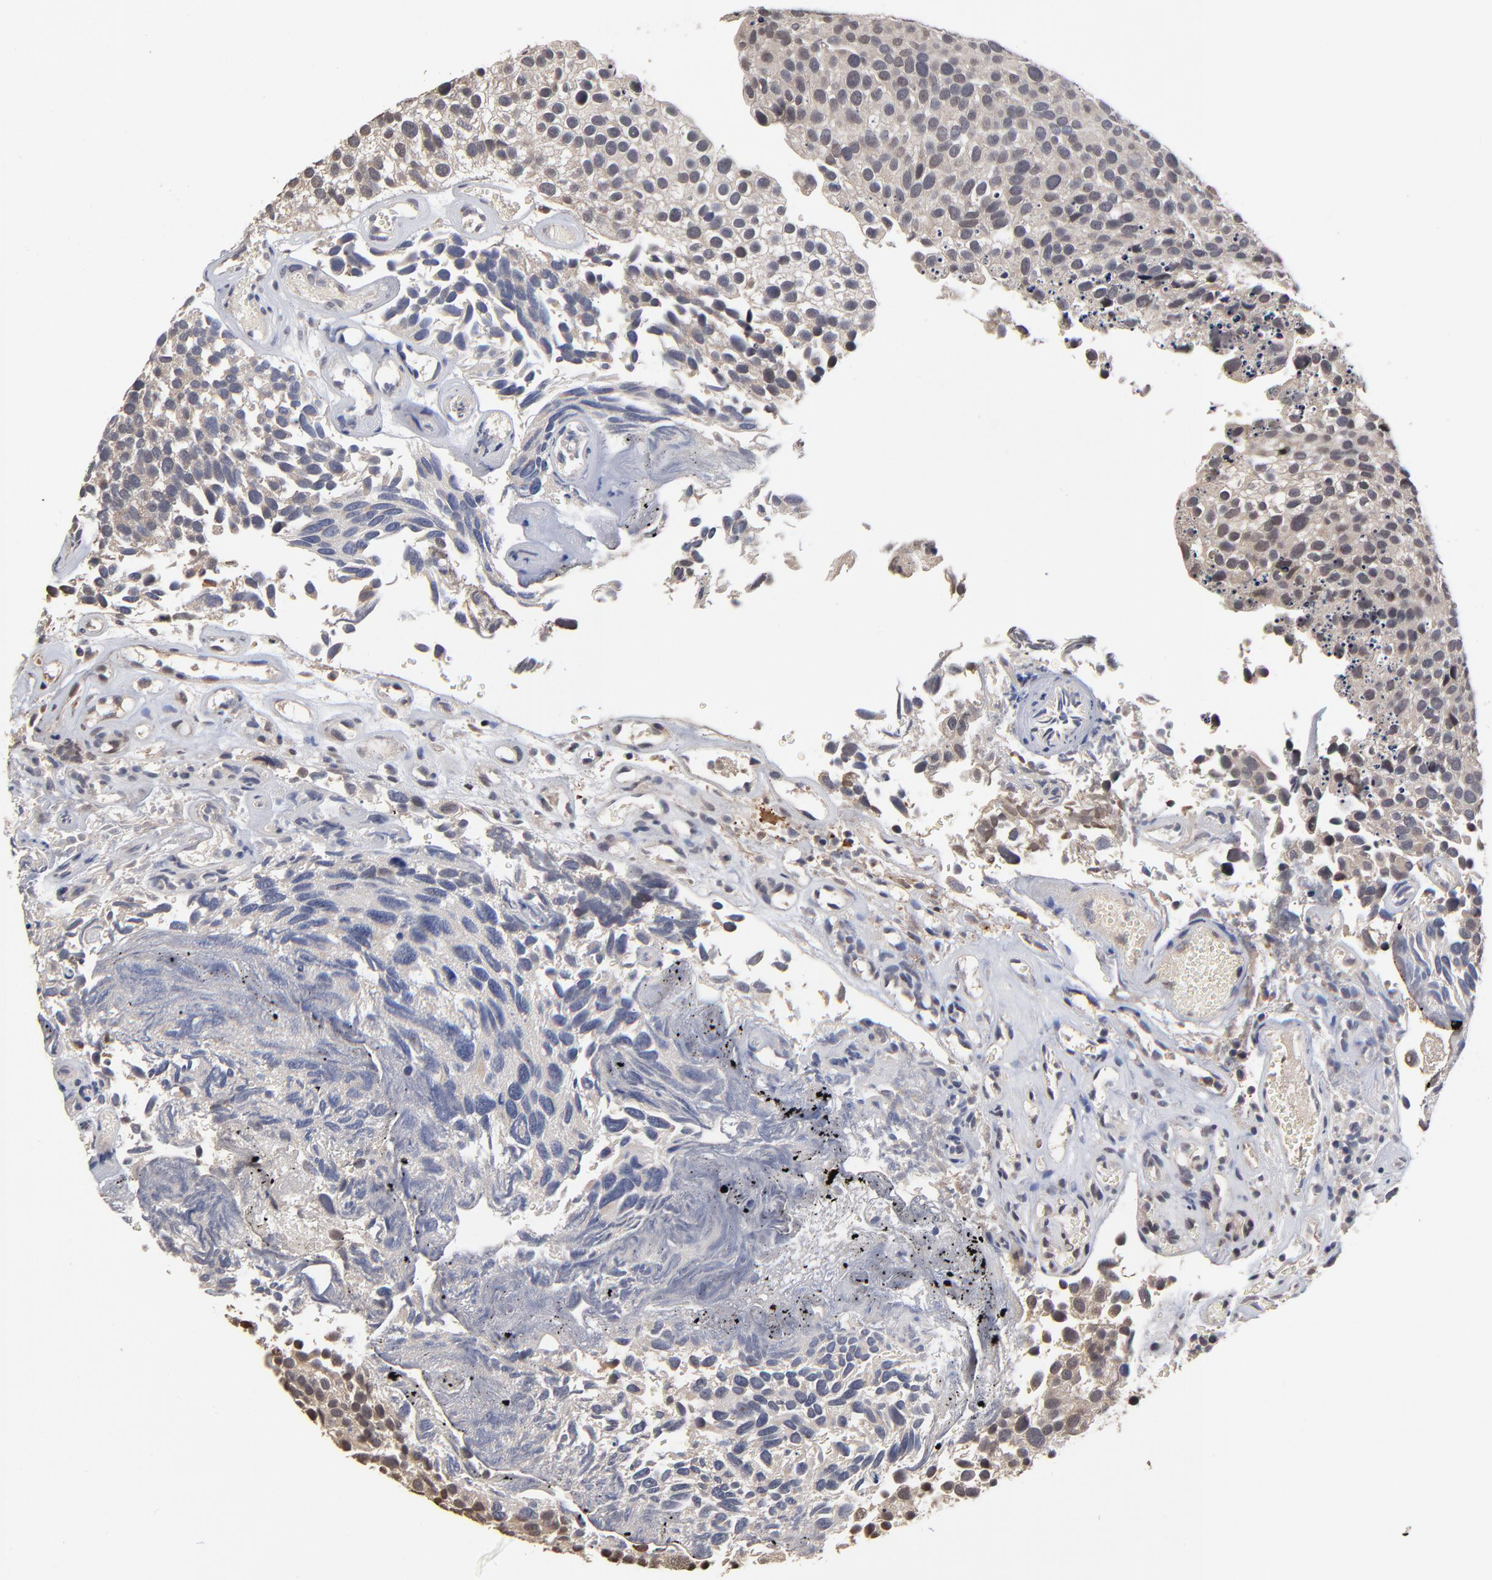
{"staining": {"intensity": "weak", "quantity": "<25%", "location": "cytoplasmic/membranous"}, "tissue": "urothelial cancer", "cell_type": "Tumor cells", "image_type": "cancer", "snomed": [{"axis": "morphology", "description": "Urothelial carcinoma, High grade"}, {"axis": "topography", "description": "Urinary bladder"}], "caption": "This histopathology image is of urothelial carcinoma (high-grade) stained with immunohistochemistry (IHC) to label a protein in brown with the nuclei are counter-stained blue. There is no positivity in tumor cells.", "gene": "ASB8", "patient": {"sex": "male", "age": 72}}